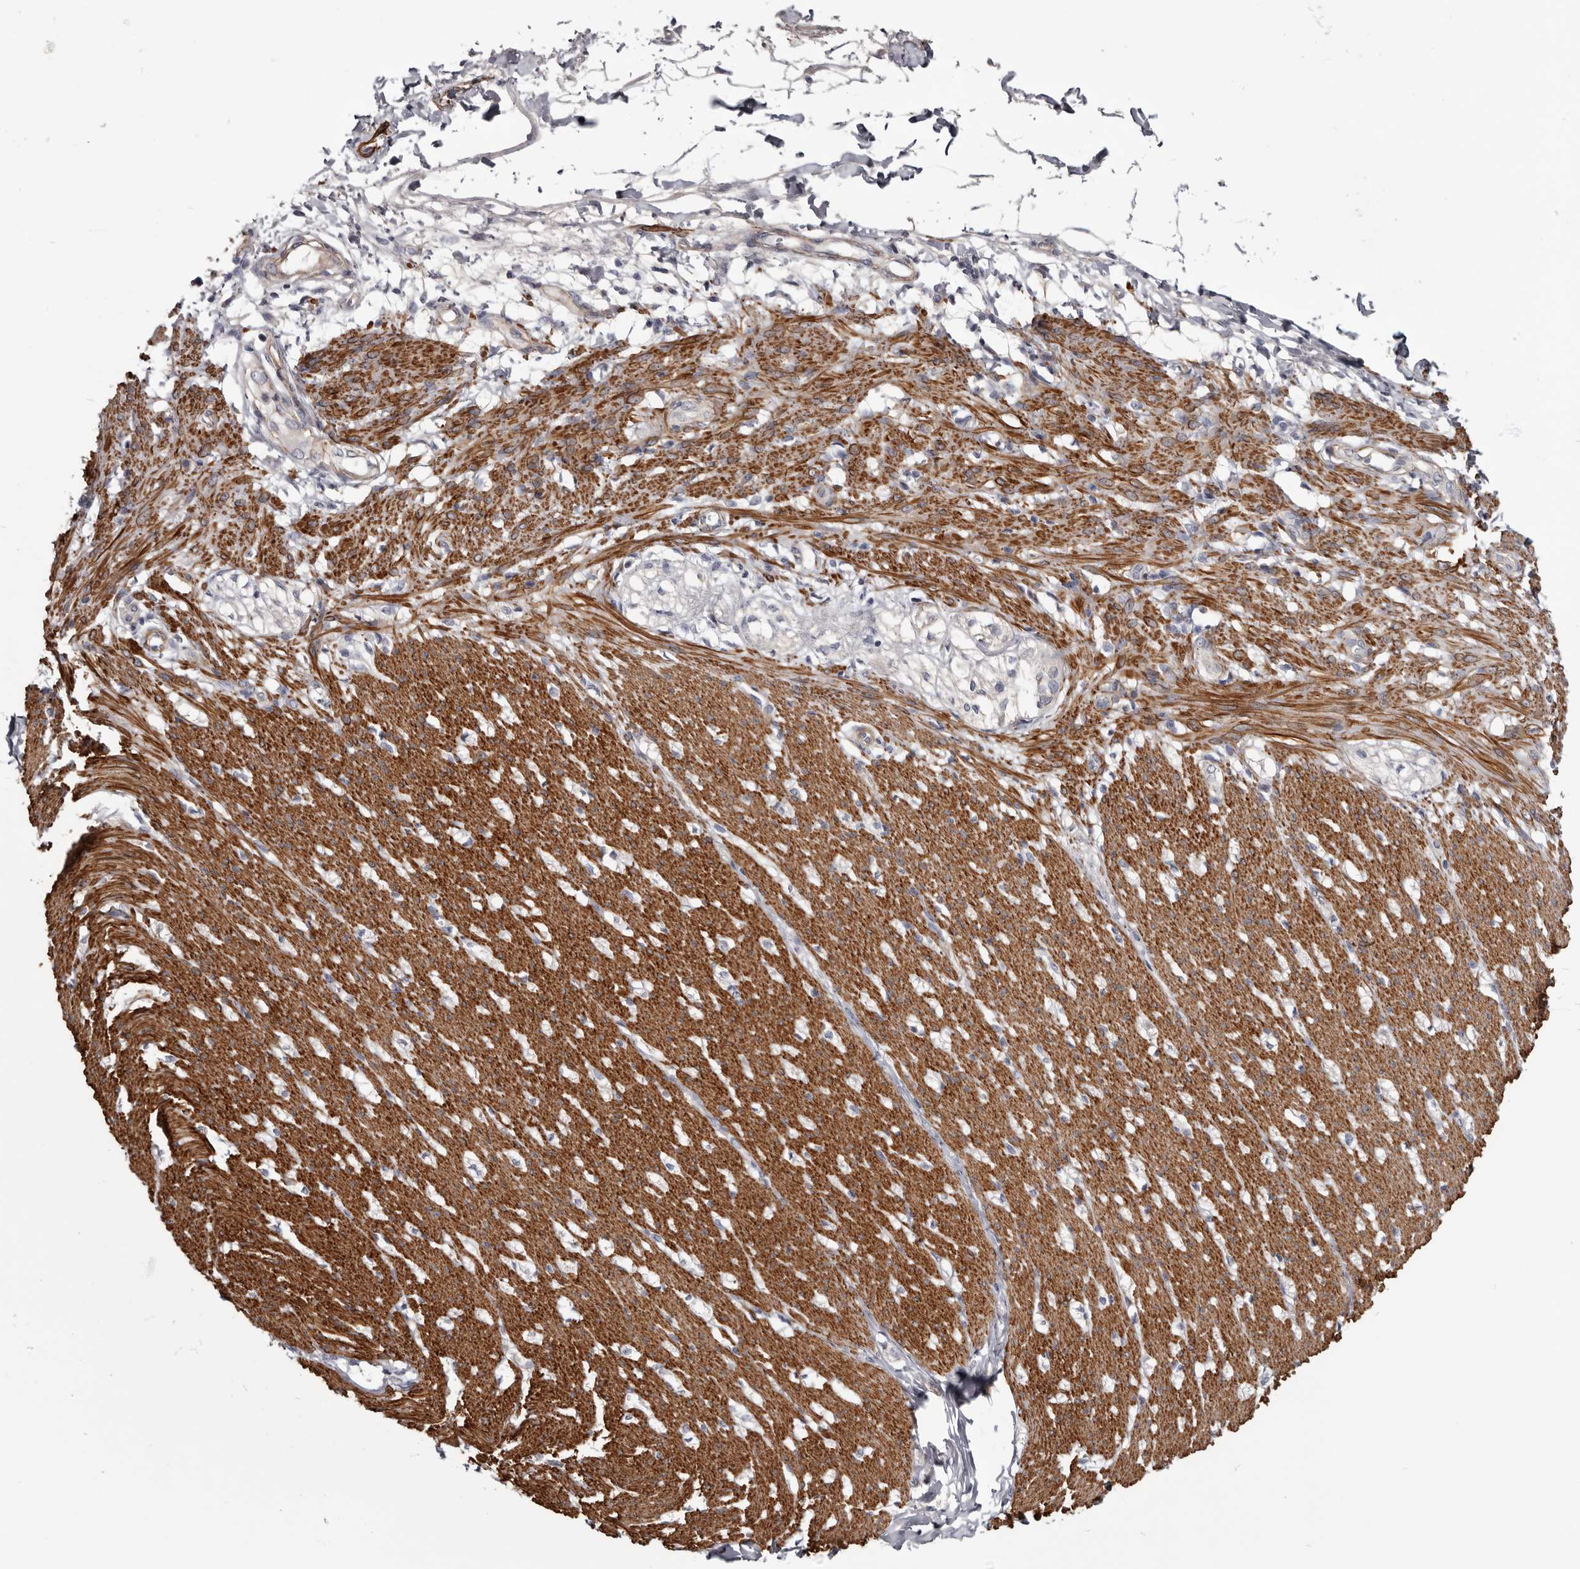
{"staining": {"intensity": "strong", "quantity": ">75%", "location": "cytoplasmic/membranous"}, "tissue": "smooth muscle", "cell_type": "Smooth muscle cells", "image_type": "normal", "snomed": [{"axis": "morphology", "description": "Normal tissue, NOS"}, {"axis": "morphology", "description": "Adenocarcinoma, NOS"}, {"axis": "topography", "description": "Smooth muscle"}, {"axis": "topography", "description": "Colon"}], "caption": "About >75% of smooth muscle cells in unremarkable human smooth muscle display strong cytoplasmic/membranous protein expression as visualized by brown immunohistochemical staining.", "gene": "CGN", "patient": {"sex": "male", "age": 14}}